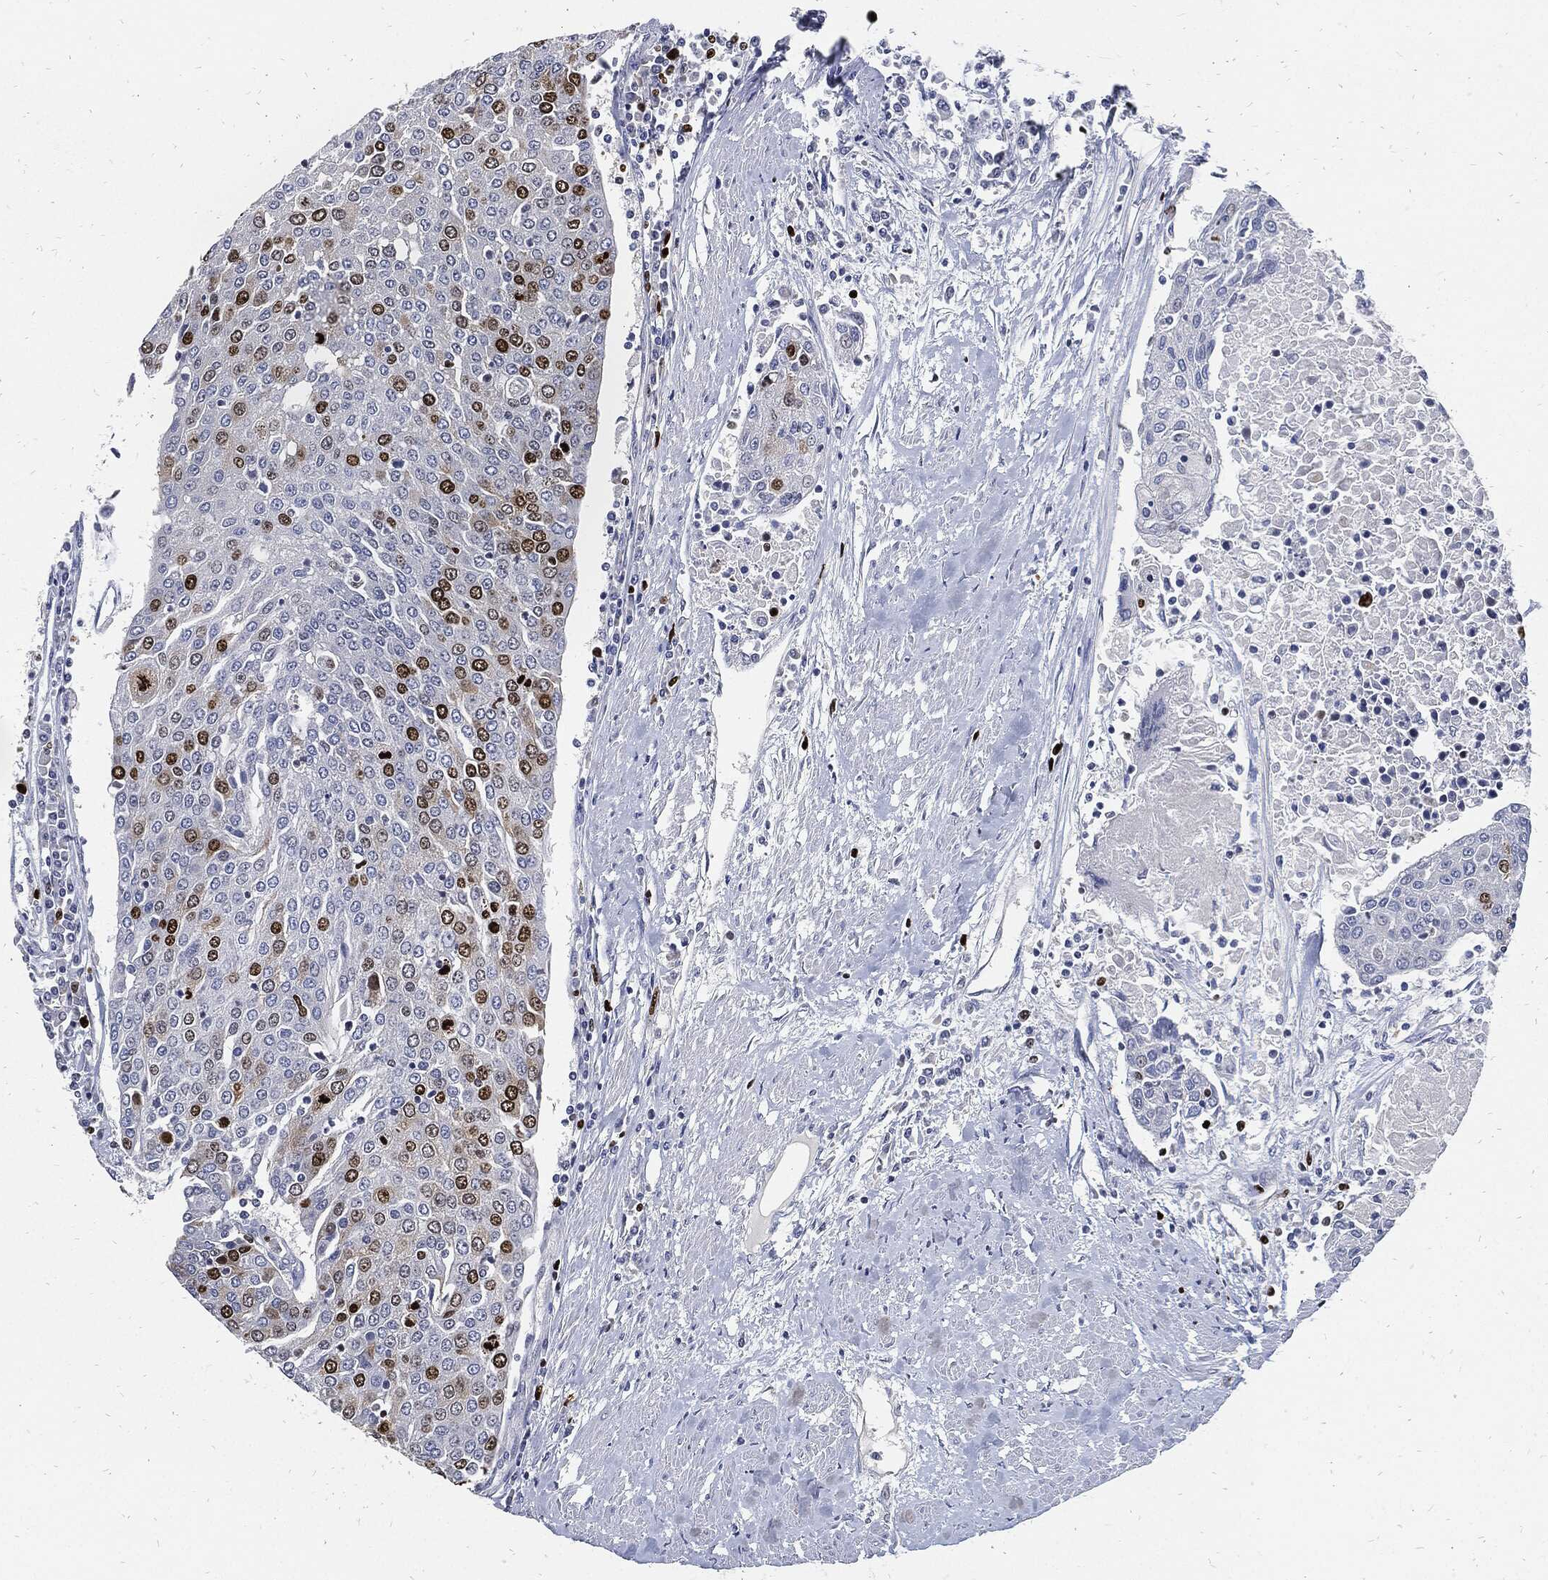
{"staining": {"intensity": "strong", "quantity": "<25%", "location": "nuclear"}, "tissue": "urothelial cancer", "cell_type": "Tumor cells", "image_type": "cancer", "snomed": [{"axis": "morphology", "description": "Urothelial carcinoma, High grade"}, {"axis": "topography", "description": "Urinary bladder"}], "caption": "This photomicrograph demonstrates immunohistochemistry (IHC) staining of urothelial carcinoma (high-grade), with medium strong nuclear expression in approximately <25% of tumor cells.", "gene": "MKI67", "patient": {"sex": "female", "age": 85}}